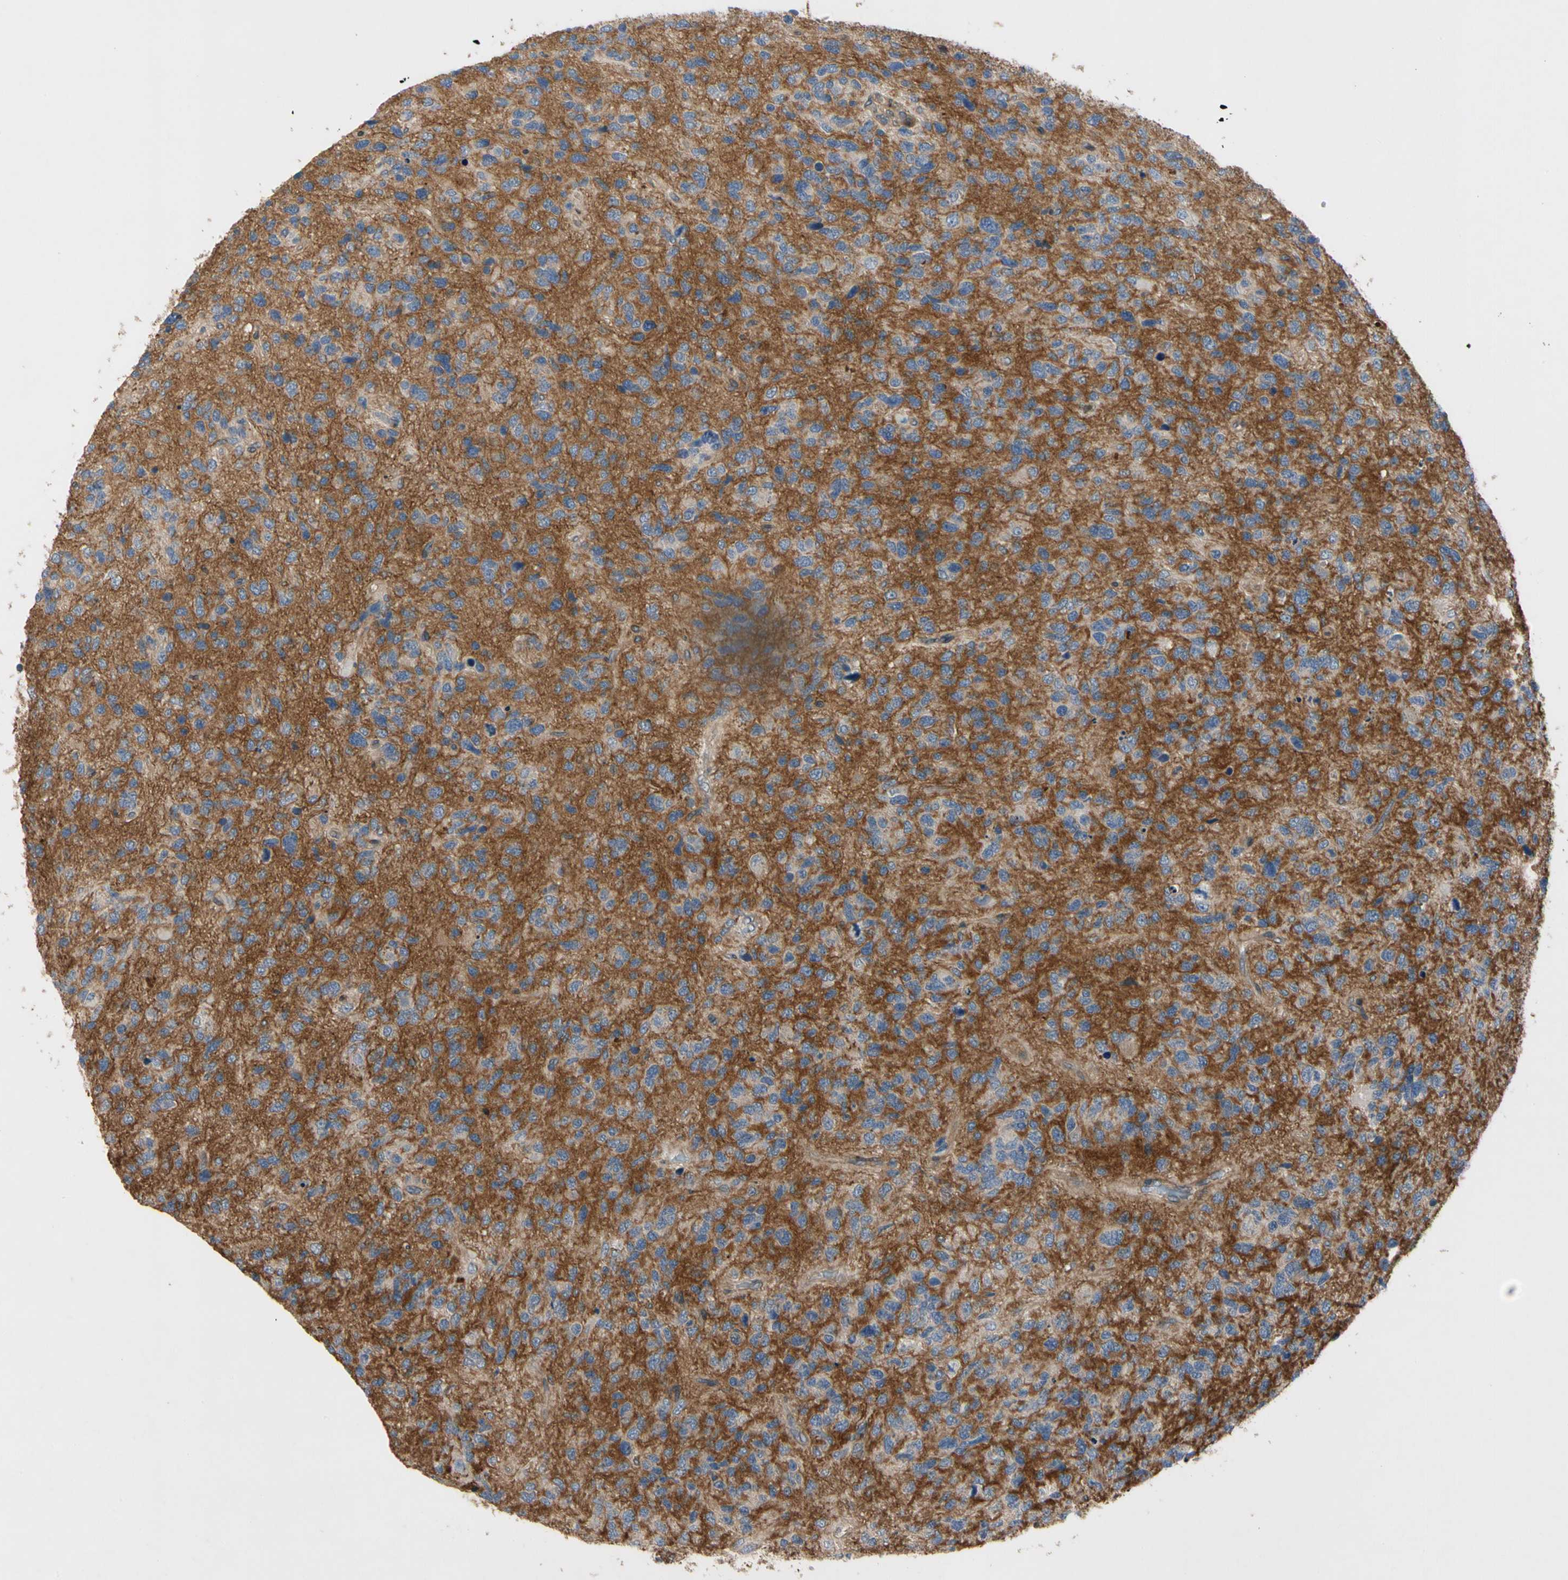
{"staining": {"intensity": "negative", "quantity": "none", "location": "none"}, "tissue": "glioma", "cell_type": "Tumor cells", "image_type": "cancer", "snomed": [{"axis": "morphology", "description": "Glioma, malignant, High grade"}, {"axis": "topography", "description": "Brain"}], "caption": "Protein analysis of glioma reveals no significant expression in tumor cells.", "gene": "CRTAC1", "patient": {"sex": "female", "age": 58}}